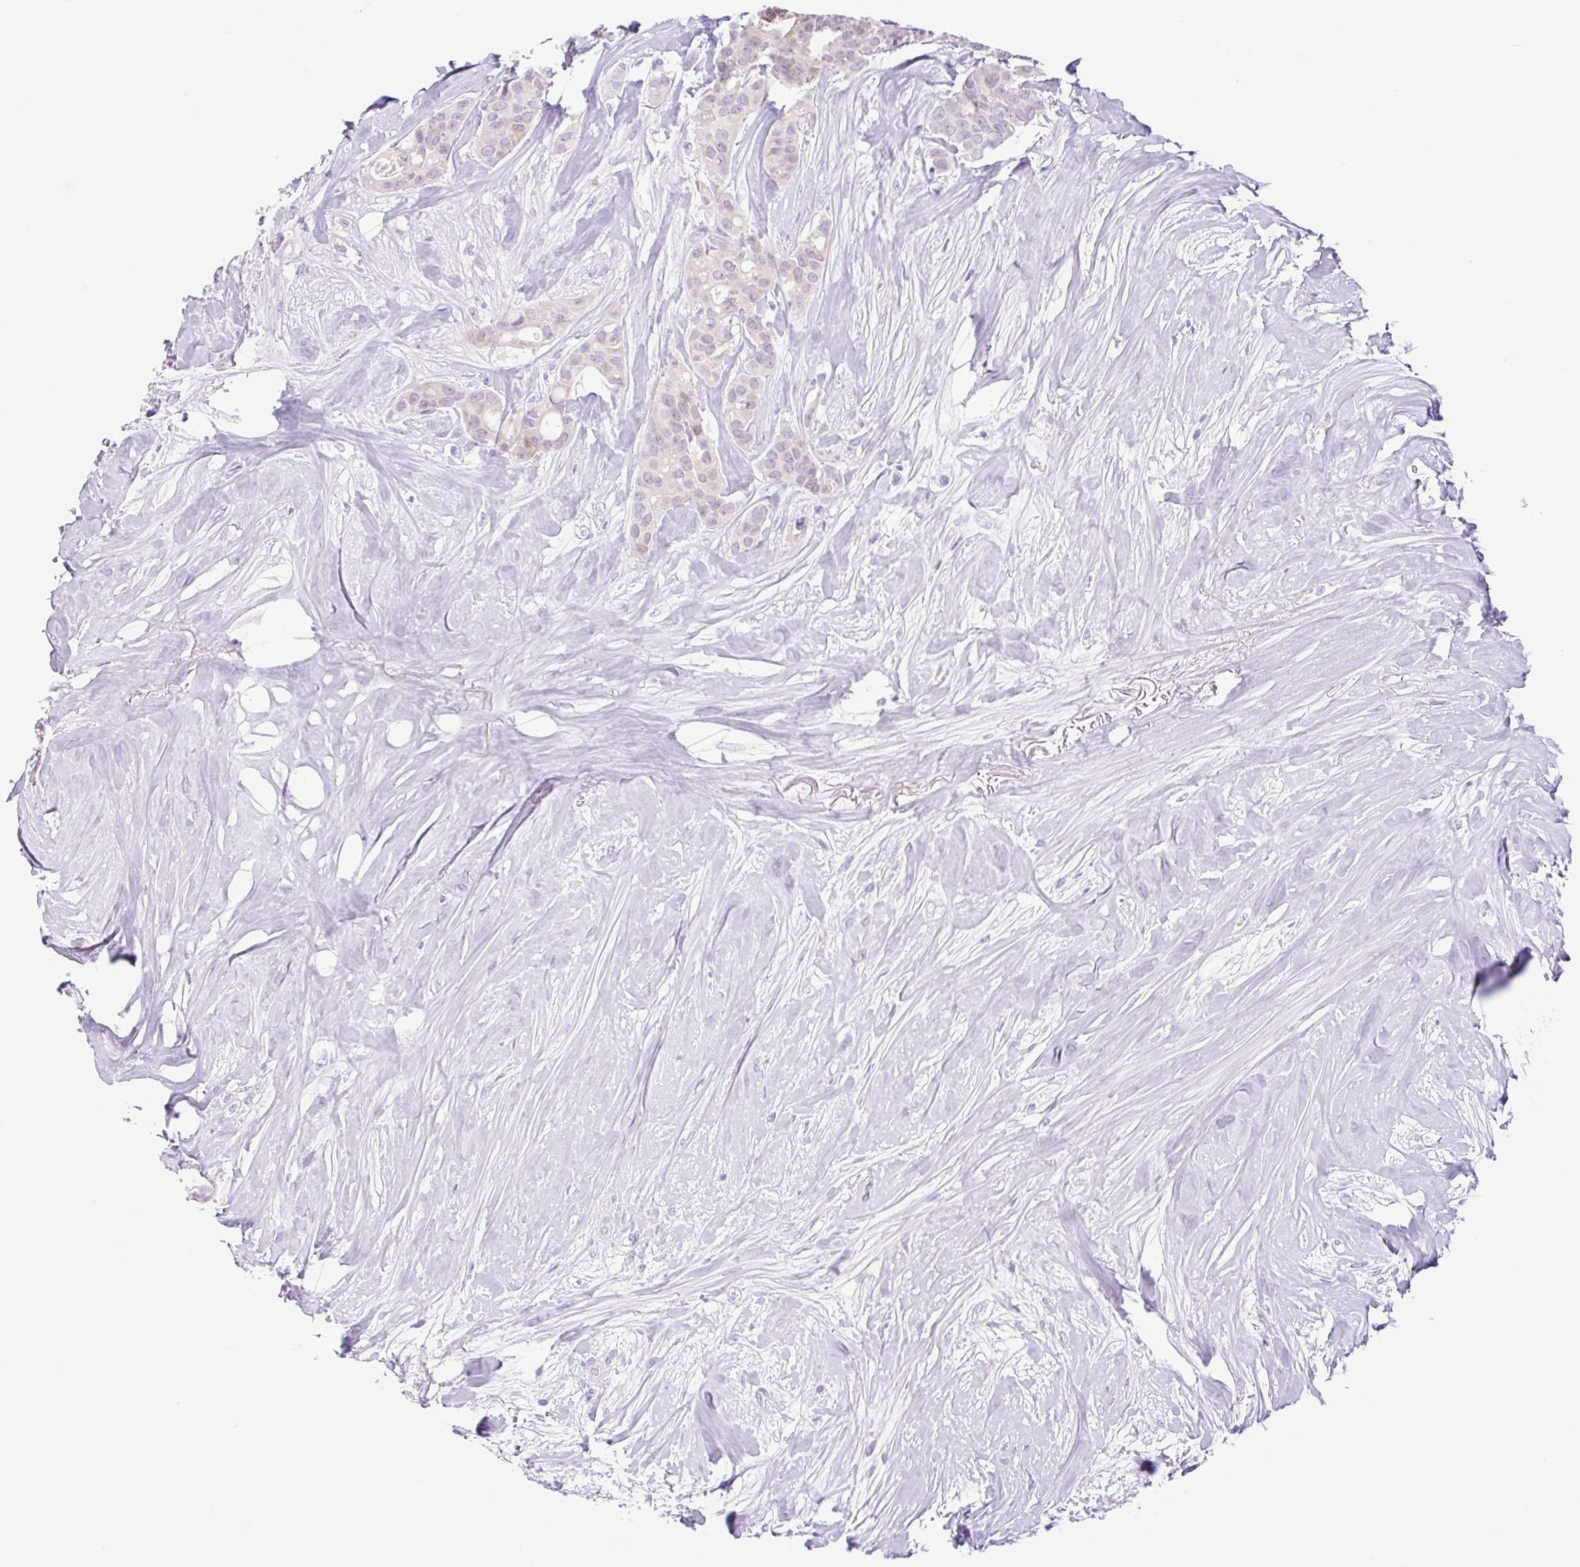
{"staining": {"intensity": "negative", "quantity": "none", "location": "none"}, "tissue": "breast cancer", "cell_type": "Tumor cells", "image_type": "cancer", "snomed": [{"axis": "morphology", "description": "Duct carcinoma"}, {"axis": "topography", "description": "Breast"}], "caption": "Protein analysis of breast cancer (infiltrating ductal carcinoma) reveals no significant positivity in tumor cells. (Immunohistochemistry (ihc), brightfield microscopy, high magnification).", "gene": "SLC25A40", "patient": {"sex": "female", "age": 84}}